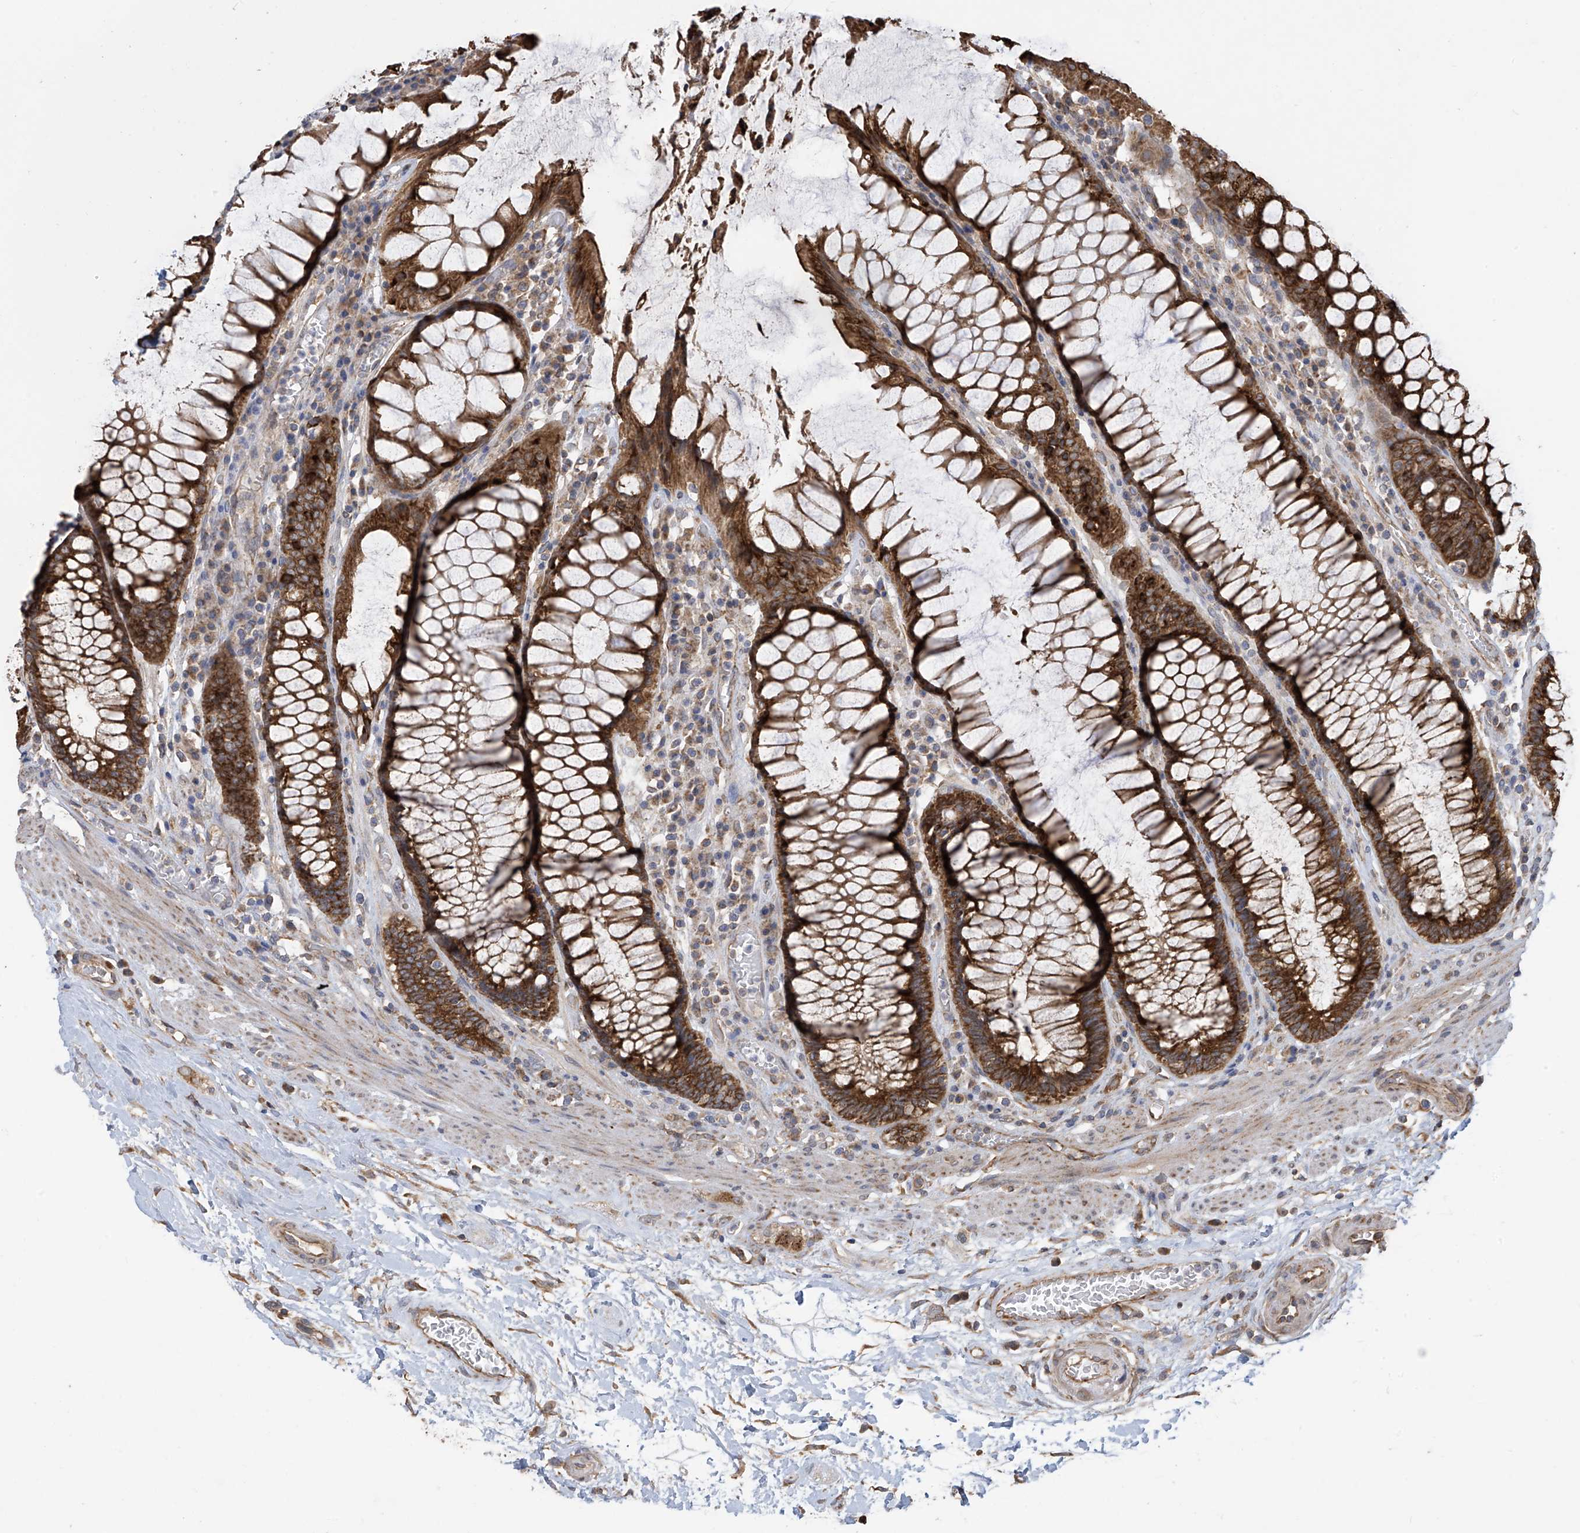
{"staining": {"intensity": "strong", "quantity": ">75%", "location": "cytoplasmic/membranous"}, "tissue": "rectum", "cell_type": "Glandular cells", "image_type": "normal", "snomed": [{"axis": "morphology", "description": "Normal tissue, NOS"}, {"axis": "topography", "description": "Rectum"}], "caption": "Benign rectum exhibits strong cytoplasmic/membranous staining in approximately >75% of glandular cells The protein of interest is shown in brown color, while the nuclei are stained blue..", "gene": "PNPT1", "patient": {"sex": "male", "age": 64}}